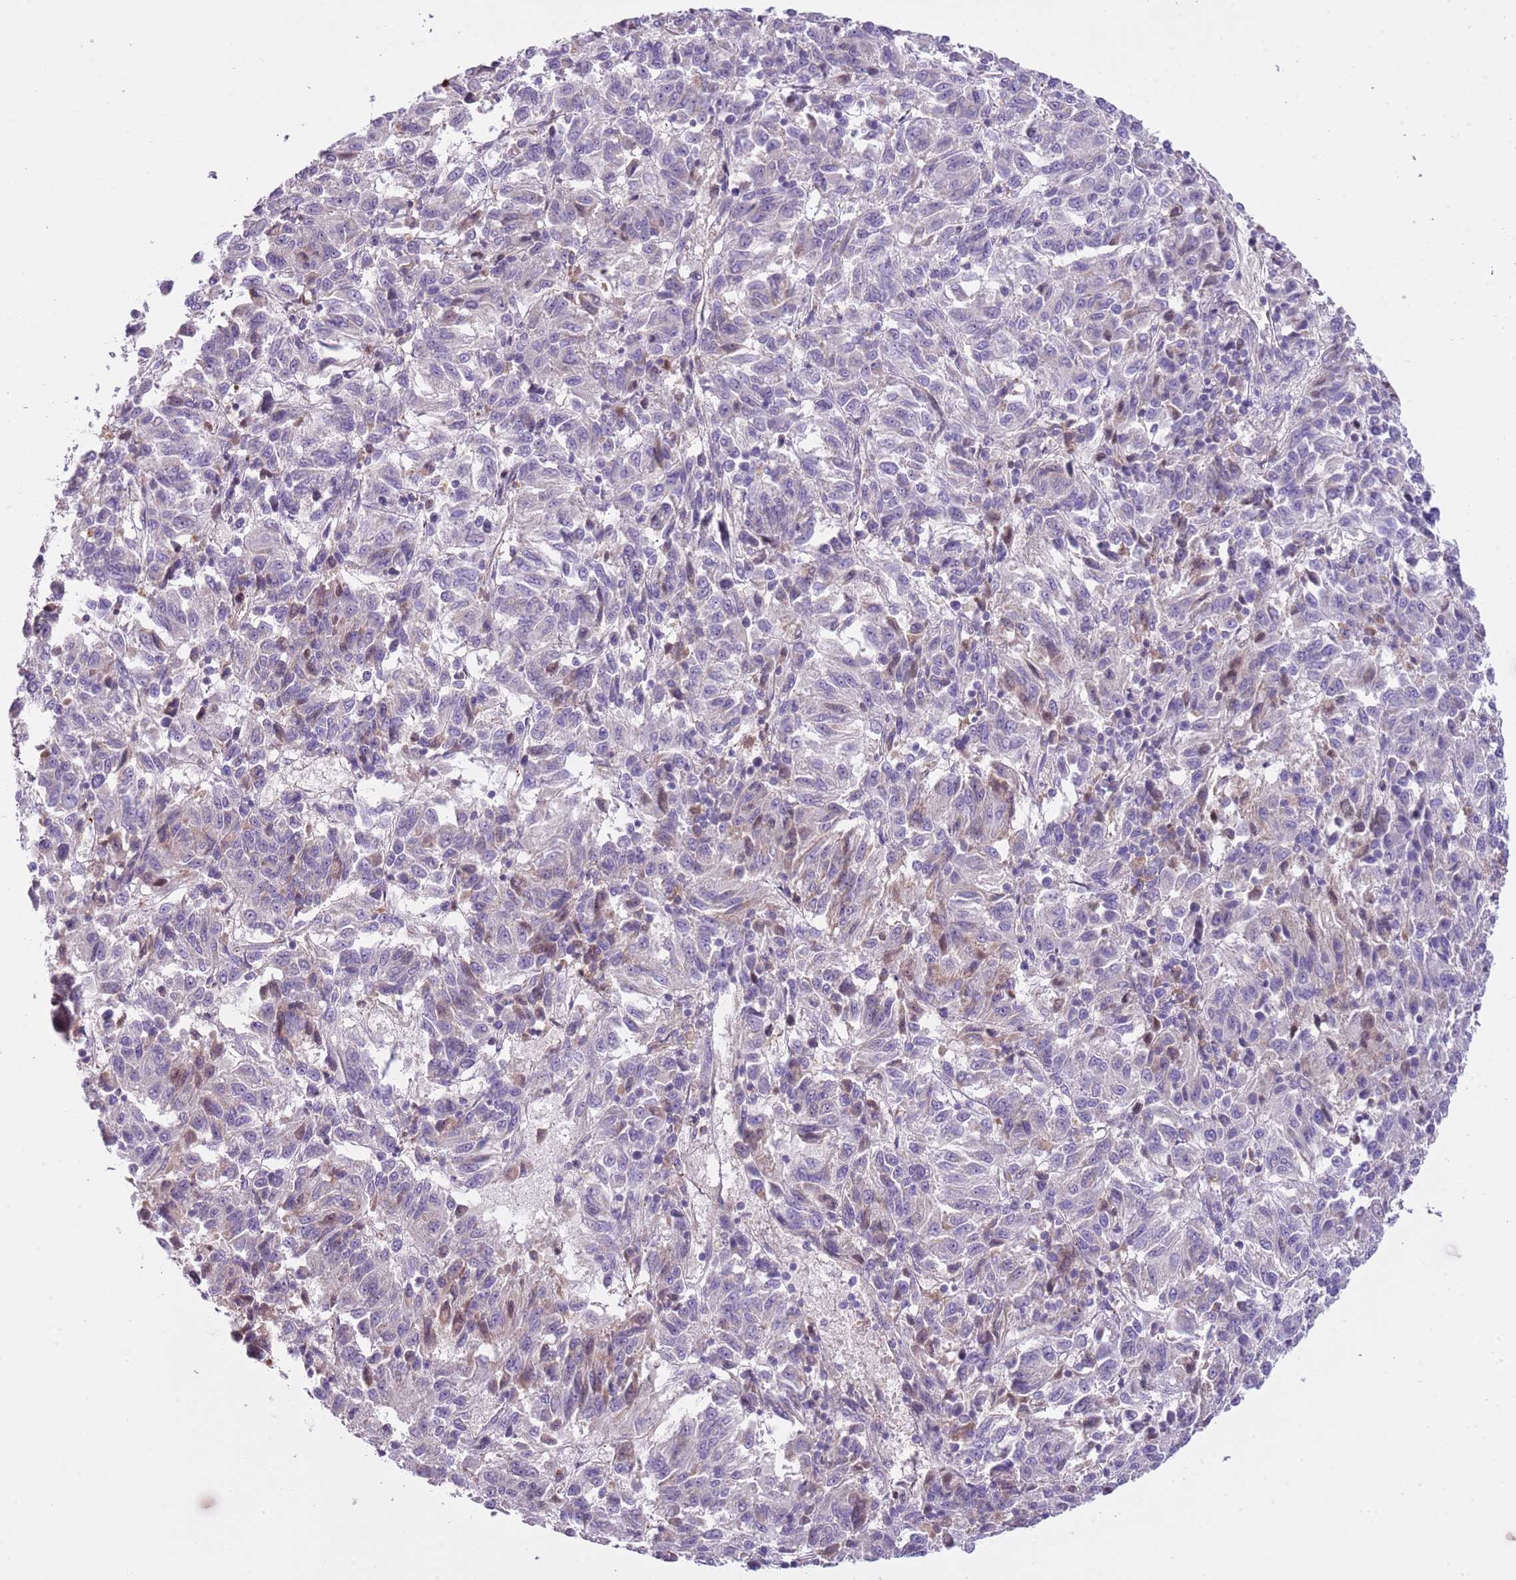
{"staining": {"intensity": "negative", "quantity": "none", "location": "none"}, "tissue": "melanoma", "cell_type": "Tumor cells", "image_type": "cancer", "snomed": [{"axis": "morphology", "description": "Malignant melanoma, Metastatic site"}, {"axis": "topography", "description": "Lung"}], "caption": "Immunohistochemical staining of malignant melanoma (metastatic site) demonstrates no significant staining in tumor cells.", "gene": "HES3", "patient": {"sex": "male", "age": 64}}